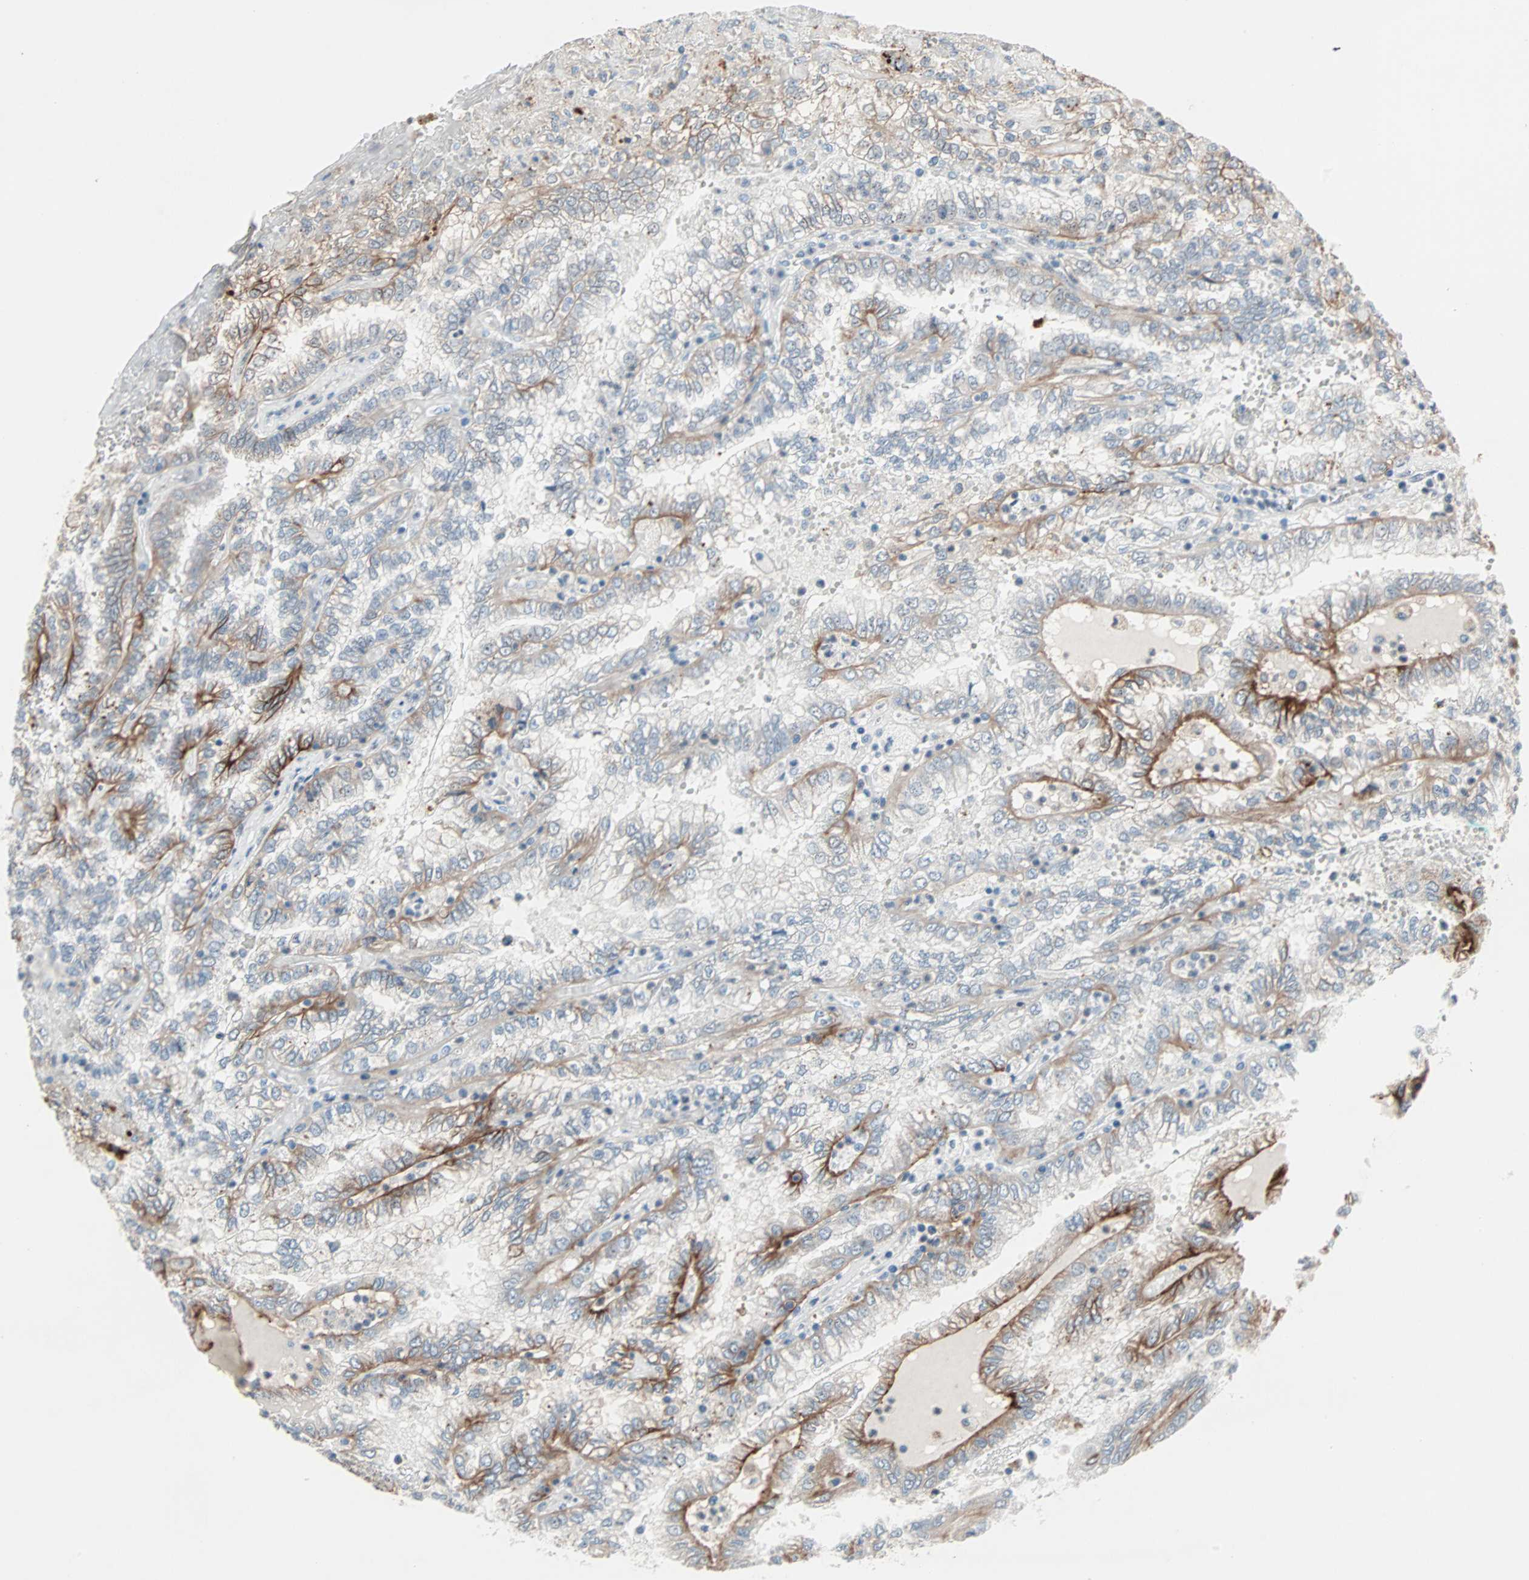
{"staining": {"intensity": "strong", "quantity": "25%-75%", "location": "cytoplasmic/membranous"}, "tissue": "renal cancer", "cell_type": "Tumor cells", "image_type": "cancer", "snomed": [{"axis": "morphology", "description": "Inflammation, NOS"}, {"axis": "morphology", "description": "Adenocarcinoma, NOS"}, {"axis": "topography", "description": "Kidney"}], "caption": "A brown stain highlights strong cytoplasmic/membranous expression of a protein in renal cancer tumor cells. The protein of interest is shown in brown color, while the nuclei are stained blue.", "gene": "CAND2", "patient": {"sex": "male", "age": 68}}